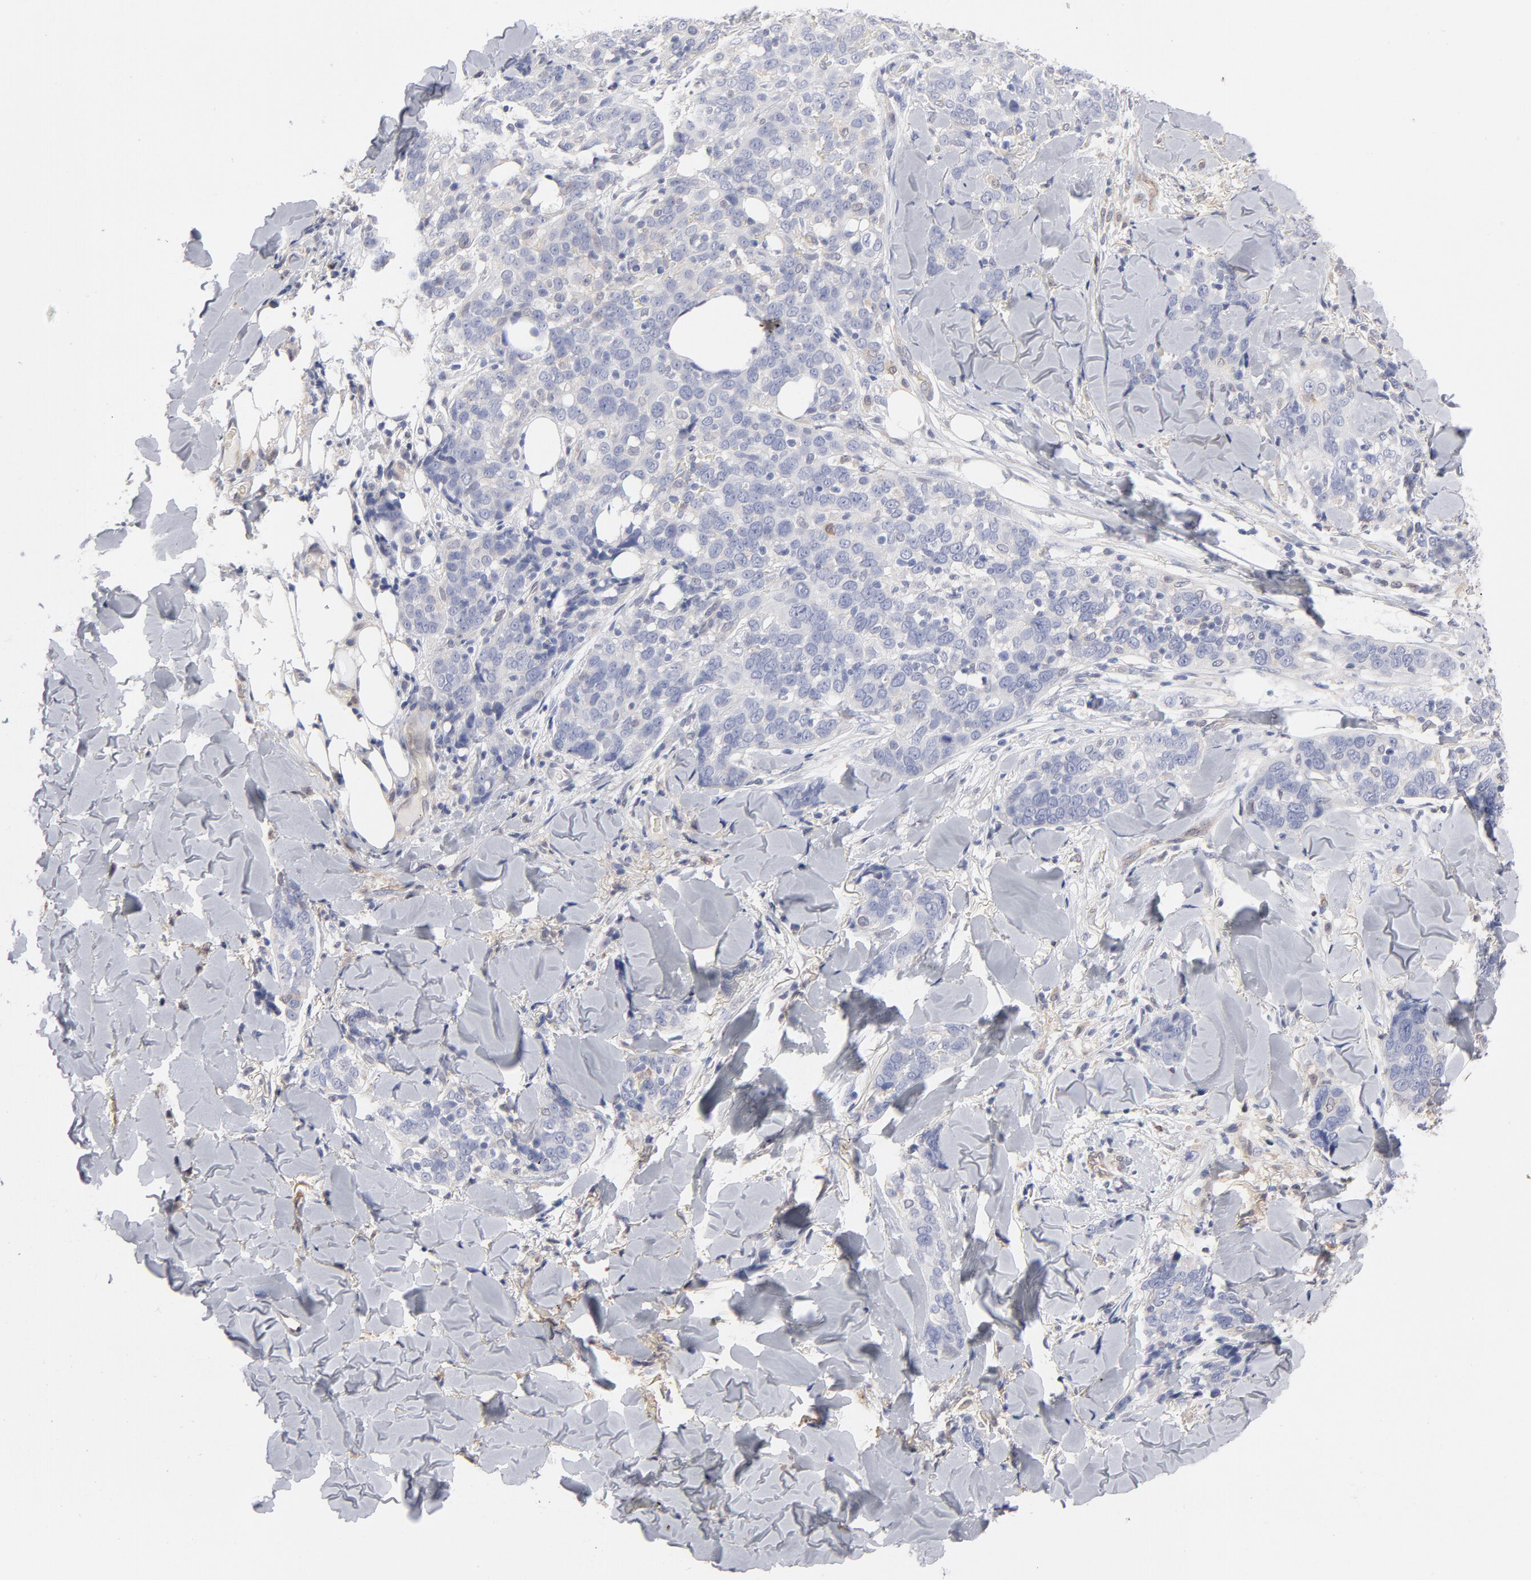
{"staining": {"intensity": "negative", "quantity": "none", "location": "none"}, "tissue": "skin cancer", "cell_type": "Tumor cells", "image_type": "cancer", "snomed": [{"axis": "morphology", "description": "Normal tissue, NOS"}, {"axis": "morphology", "description": "Squamous cell carcinoma, NOS"}, {"axis": "topography", "description": "Skin"}], "caption": "DAB (3,3'-diaminobenzidine) immunohistochemical staining of skin cancer displays no significant staining in tumor cells.", "gene": "ARRB1", "patient": {"sex": "female", "age": 83}}